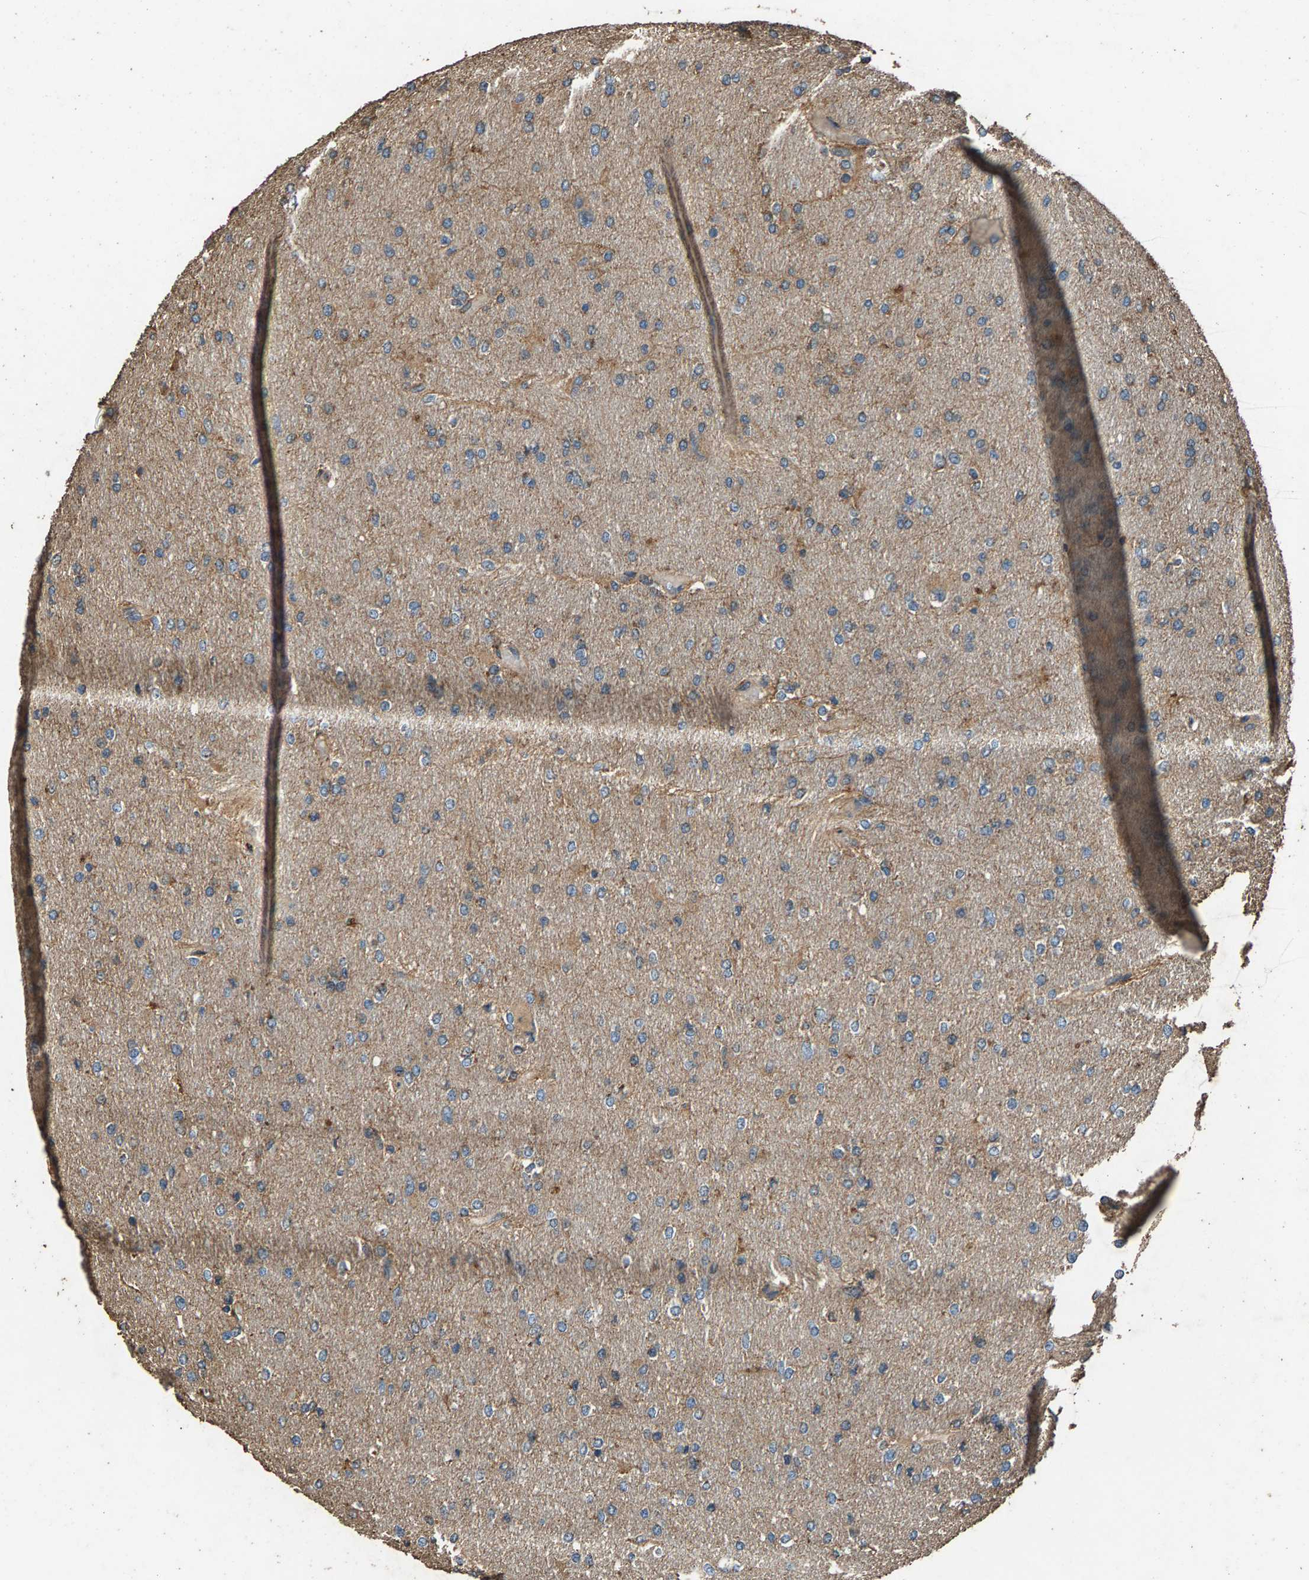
{"staining": {"intensity": "weak", "quantity": "25%-75%", "location": "cytoplasmic/membranous"}, "tissue": "glioma", "cell_type": "Tumor cells", "image_type": "cancer", "snomed": [{"axis": "morphology", "description": "Glioma, malignant, High grade"}, {"axis": "topography", "description": "Cerebral cortex"}], "caption": "Immunohistochemistry (IHC) histopathology image of malignant high-grade glioma stained for a protein (brown), which demonstrates low levels of weak cytoplasmic/membranous positivity in about 25%-75% of tumor cells.", "gene": "MRPL27", "patient": {"sex": "female", "age": 36}}